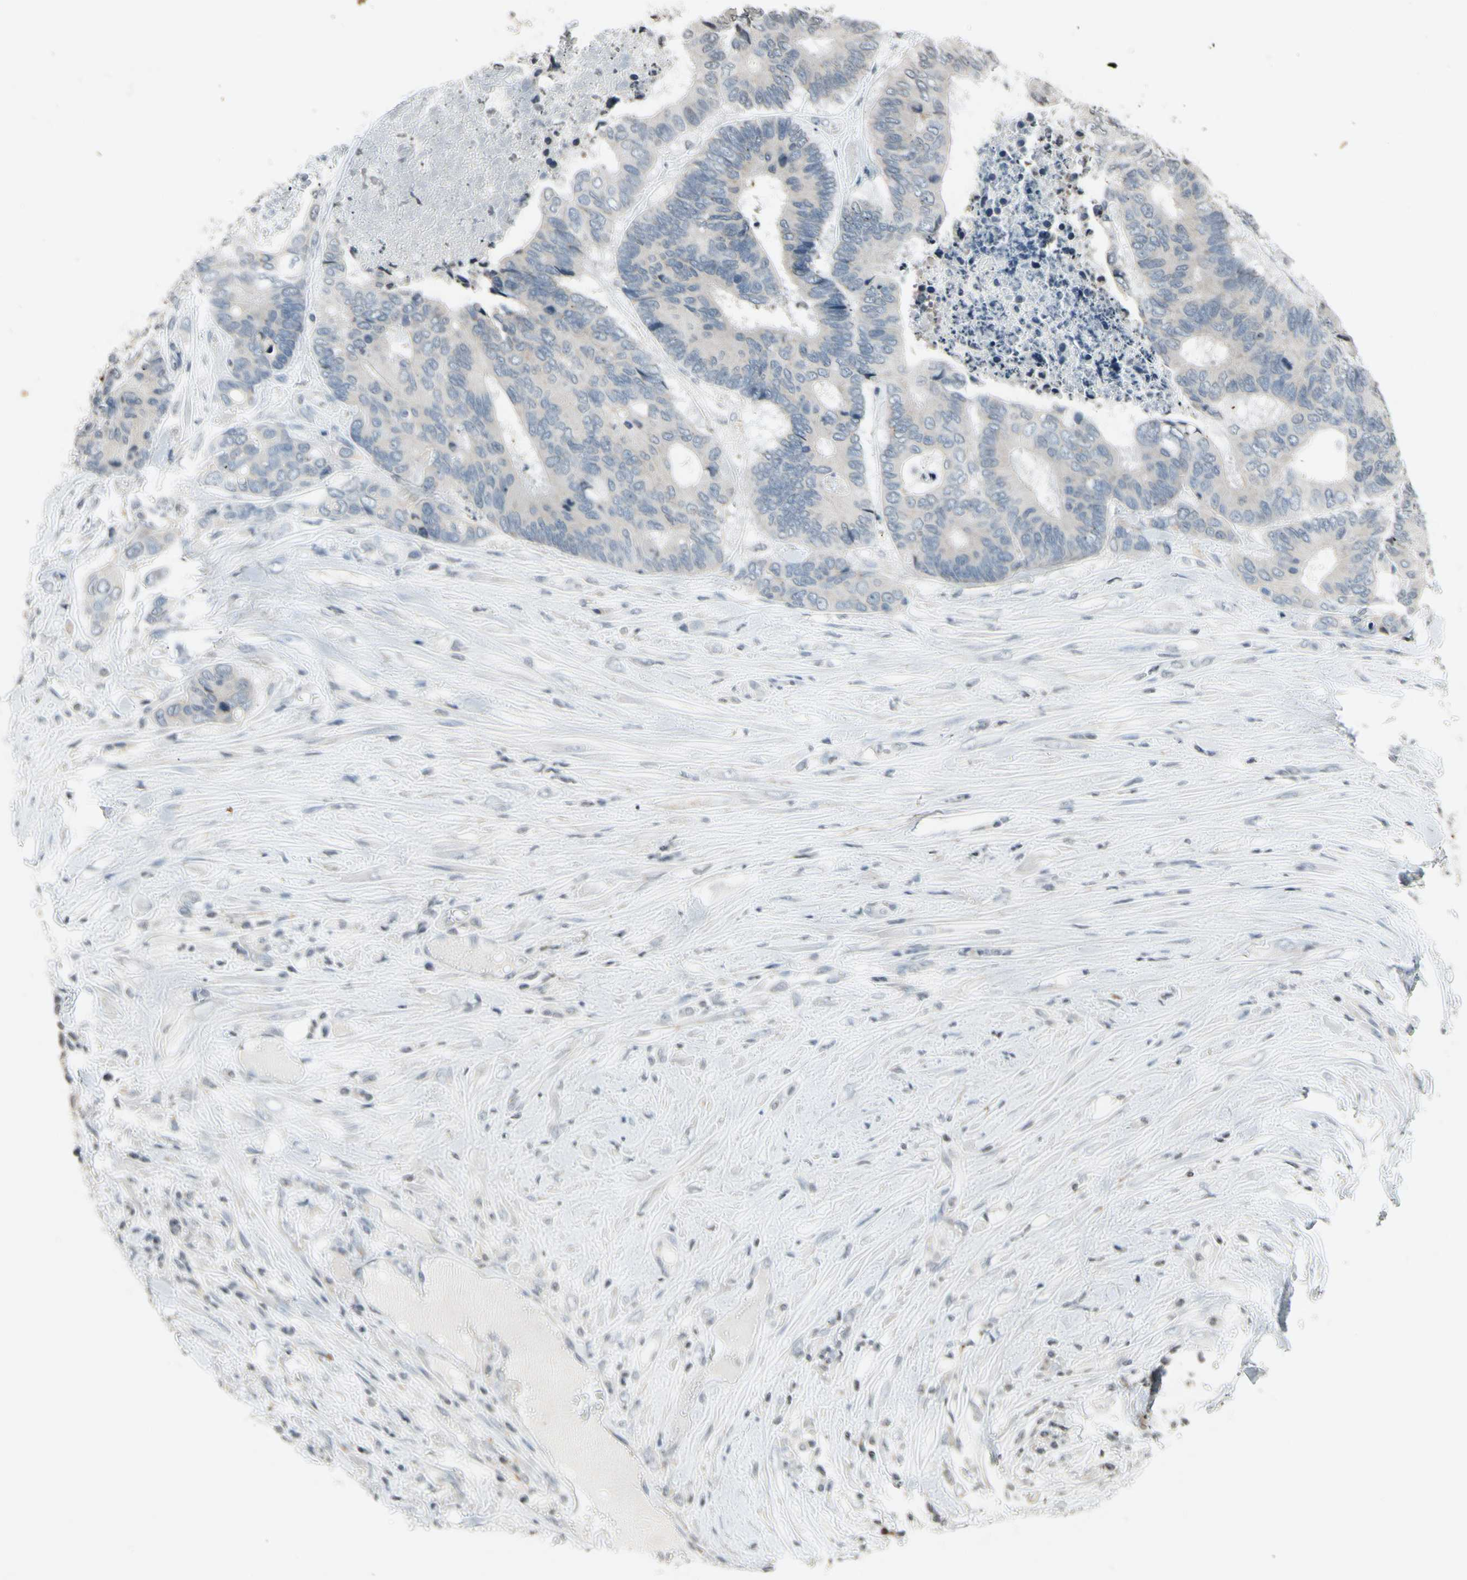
{"staining": {"intensity": "weak", "quantity": ">75%", "location": "cytoplasmic/membranous"}, "tissue": "colorectal cancer", "cell_type": "Tumor cells", "image_type": "cancer", "snomed": [{"axis": "morphology", "description": "Adenocarcinoma, NOS"}, {"axis": "topography", "description": "Rectum"}], "caption": "Tumor cells exhibit weak cytoplasmic/membranous positivity in about >75% of cells in colorectal cancer (adenocarcinoma). (brown staining indicates protein expression, while blue staining denotes nuclei).", "gene": "CLDN11", "patient": {"sex": "male", "age": 55}}